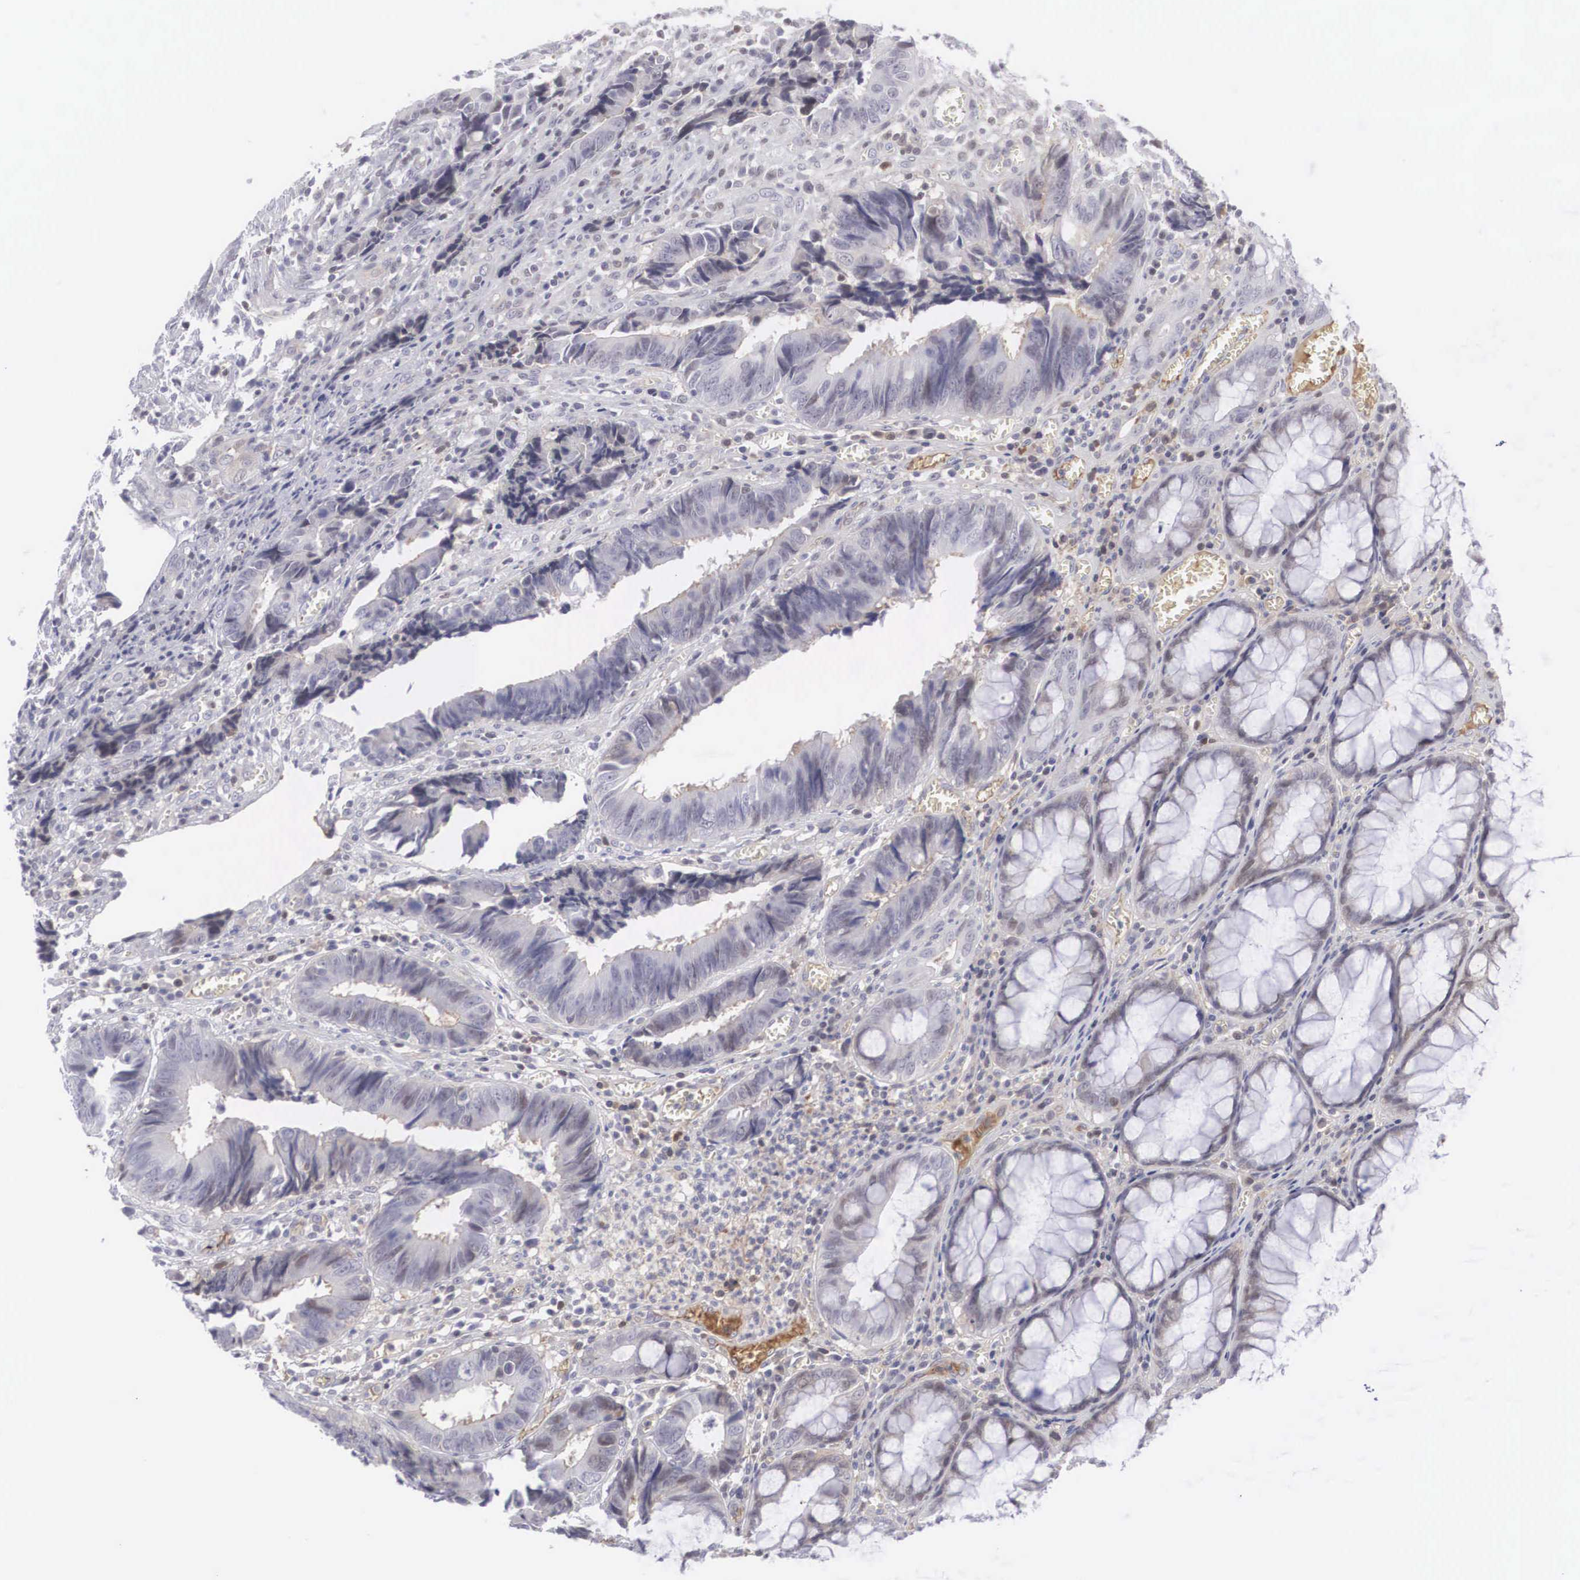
{"staining": {"intensity": "weak", "quantity": "<25%", "location": "cytoplasmic/membranous,nuclear"}, "tissue": "colorectal cancer", "cell_type": "Tumor cells", "image_type": "cancer", "snomed": [{"axis": "morphology", "description": "Adenocarcinoma, NOS"}, {"axis": "topography", "description": "Rectum"}], "caption": "This is a histopathology image of IHC staining of colorectal adenocarcinoma, which shows no staining in tumor cells.", "gene": "RBPJ", "patient": {"sex": "female", "age": 98}}